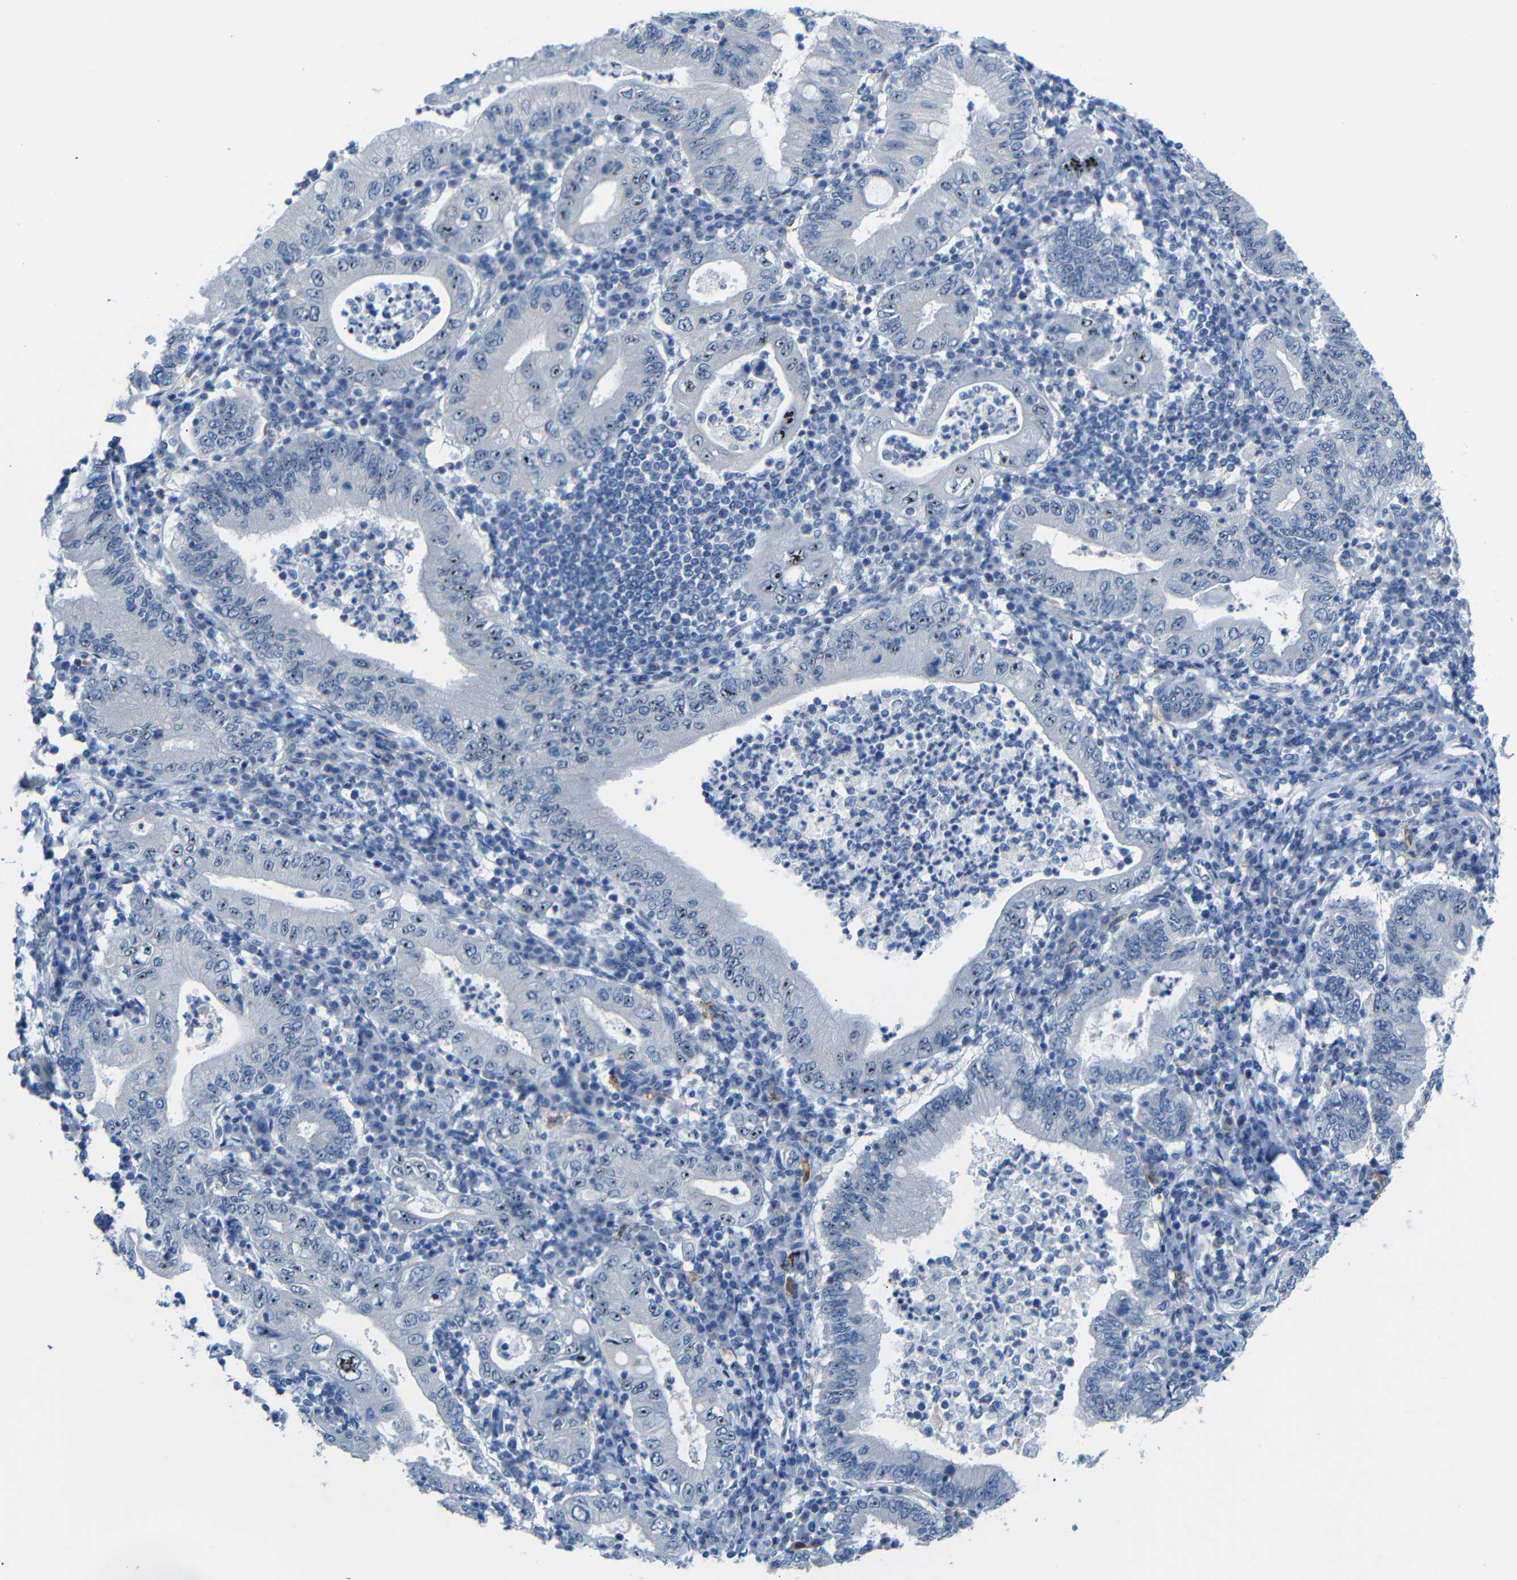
{"staining": {"intensity": "moderate", "quantity": "25%-75%", "location": "nuclear"}, "tissue": "stomach cancer", "cell_type": "Tumor cells", "image_type": "cancer", "snomed": [{"axis": "morphology", "description": "Normal tissue, NOS"}, {"axis": "morphology", "description": "Adenocarcinoma, NOS"}, {"axis": "topography", "description": "Esophagus"}, {"axis": "topography", "description": "Stomach, upper"}, {"axis": "topography", "description": "Peripheral nerve tissue"}], "caption": "Tumor cells demonstrate medium levels of moderate nuclear staining in approximately 25%-75% of cells in stomach adenocarcinoma.", "gene": "C1orf210", "patient": {"sex": "male", "age": 62}}